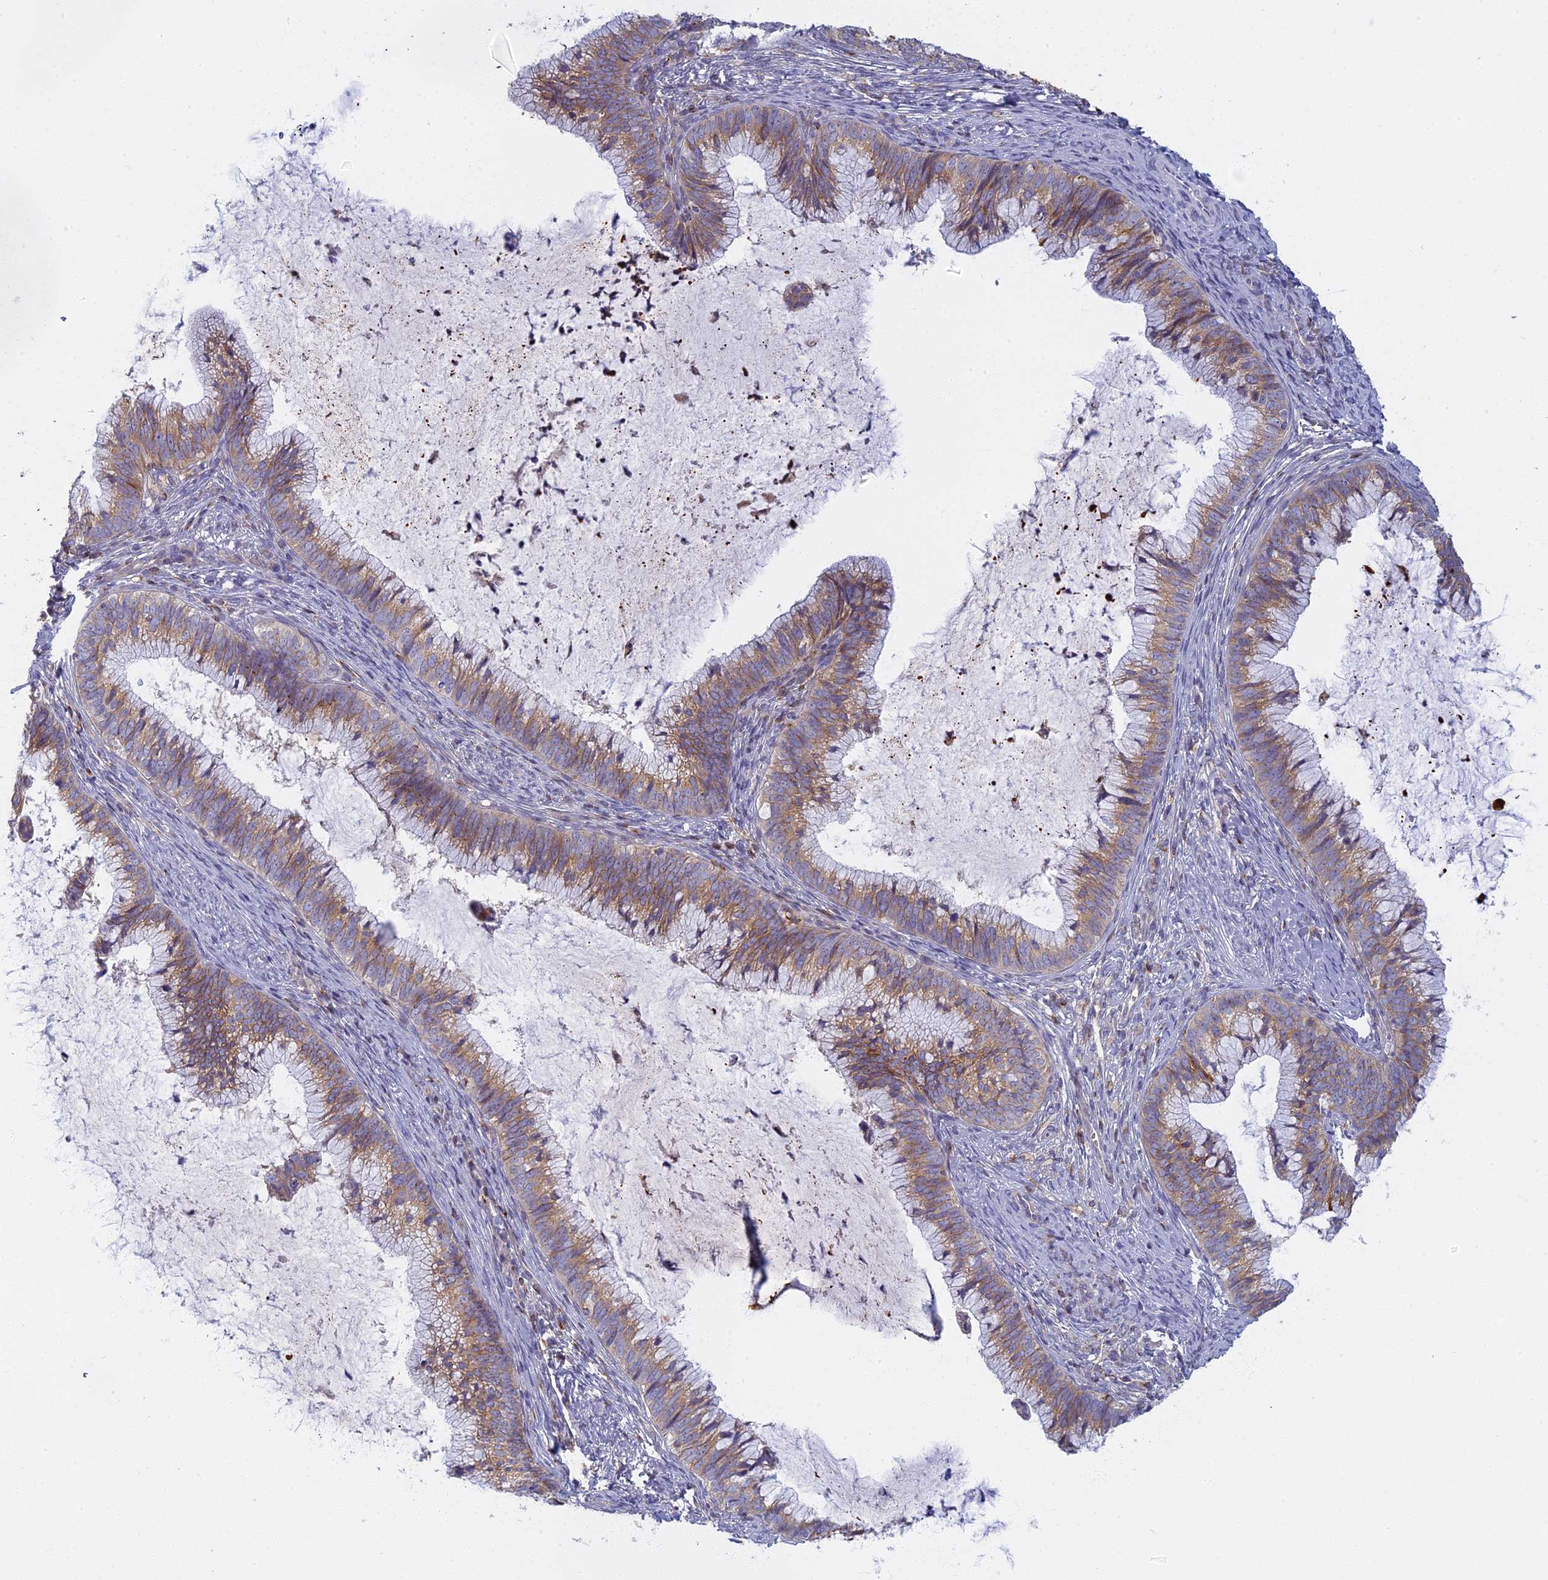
{"staining": {"intensity": "moderate", "quantity": ">75%", "location": "cytoplasmic/membranous"}, "tissue": "cervical cancer", "cell_type": "Tumor cells", "image_type": "cancer", "snomed": [{"axis": "morphology", "description": "Adenocarcinoma, NOS"}, {"axis": "topography", "description": "Cervix"}], "caption": "A brown stain shows moderate cytoplasmic/membranous positivity of a protein in human adenocarcinoma (cervical) tumor cells.", "gene": "NOL10", "patient": {"sex": "female", "age": 36}}